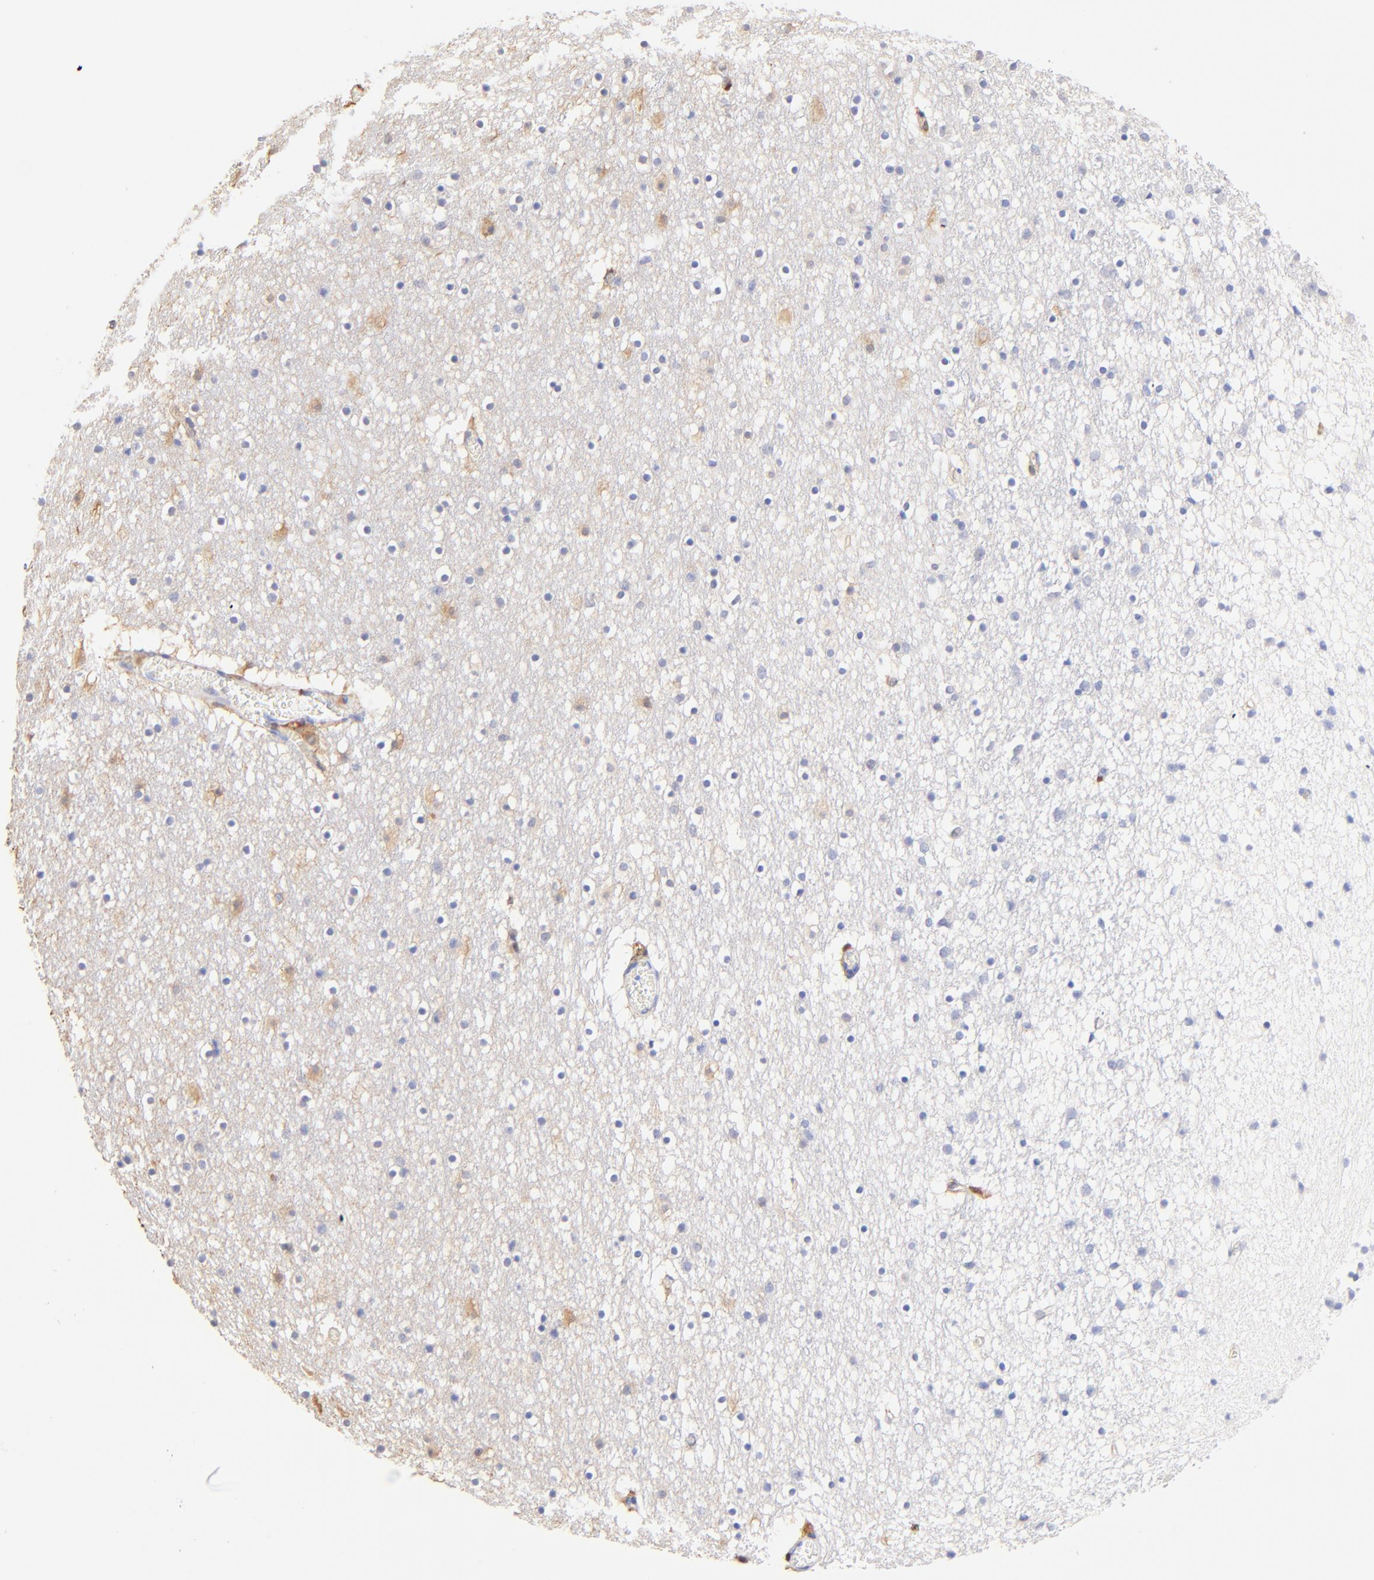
{"staining": {"intensity": "negative", "quantity": "none", "location": "none"}, "tissue": "caudate", "cell_type": "Glial cells", "image_type": "normal", "snomed": [{"axis": "morphology", "description": "Normal tissue, NOS"}, {"axis": "topography", "description": "Lateral ventricle wall"}], "caption": "The immunohistochemistry micrograph has no significant staining in glial cells of caudate.", "gene": "ALDH1A1", "patient": {"sex": "male", "age": 45}}